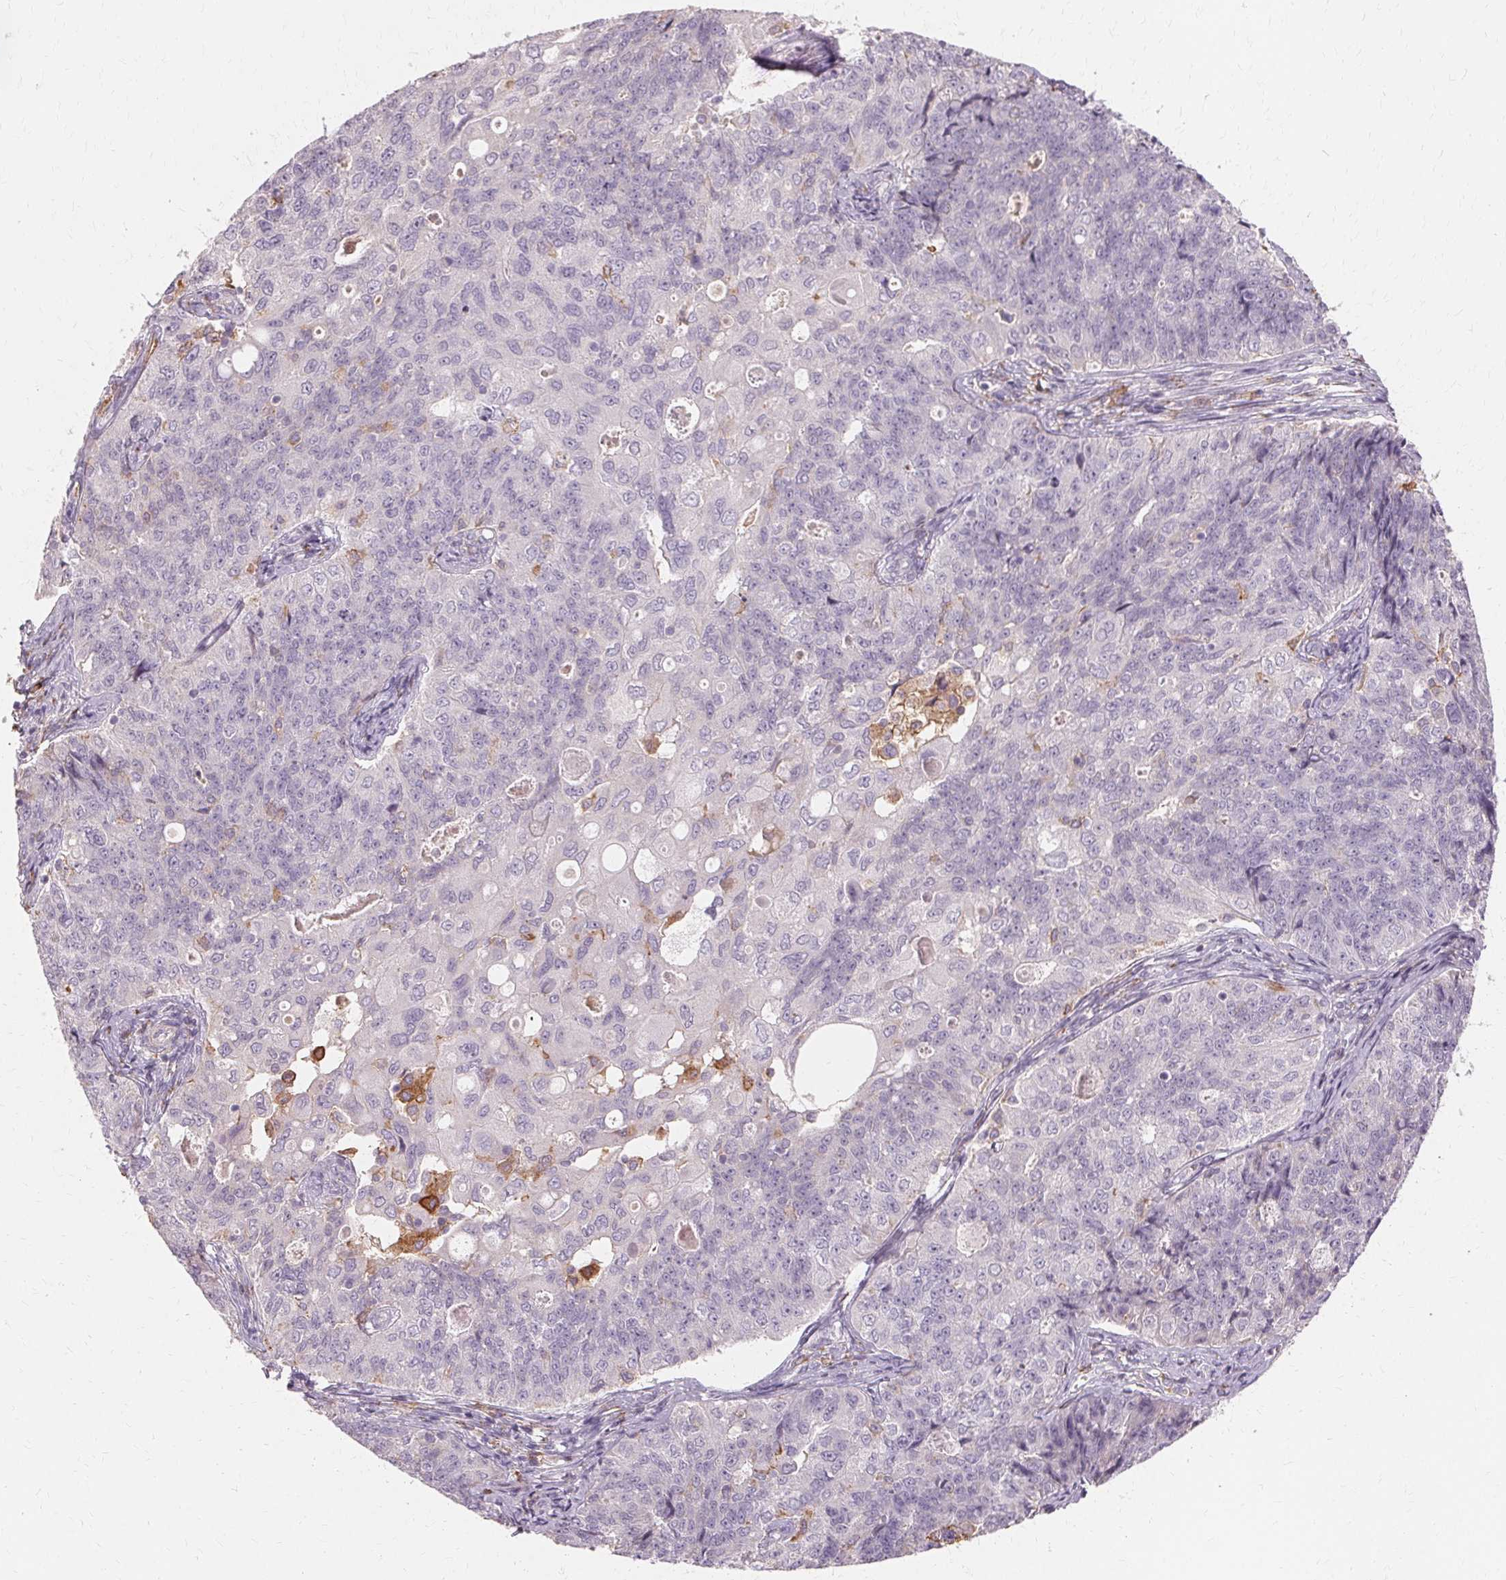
{"staining": {"intensity": "negative", "quantity": "none", "location": "none"}, "tissue": "endometrial cancer", "cell_type": "Tumor cells", "image_type": "cancer", "snomed": [{"axis": "morphology", "description": "Adenocarcinoma, NOS"}, {"axis": "topography", "description": "Endometrium"}], "caption": "Immunohistochemistry (IHC) micrograph of neoplastic tissue: human endometrial cancer stained with DAB (3,3'-diaminobenzidine) shows no significant protein staining in tumor cells.", "gene": "IFNGR1", "patient": {"sex": "female", "age": 43}}